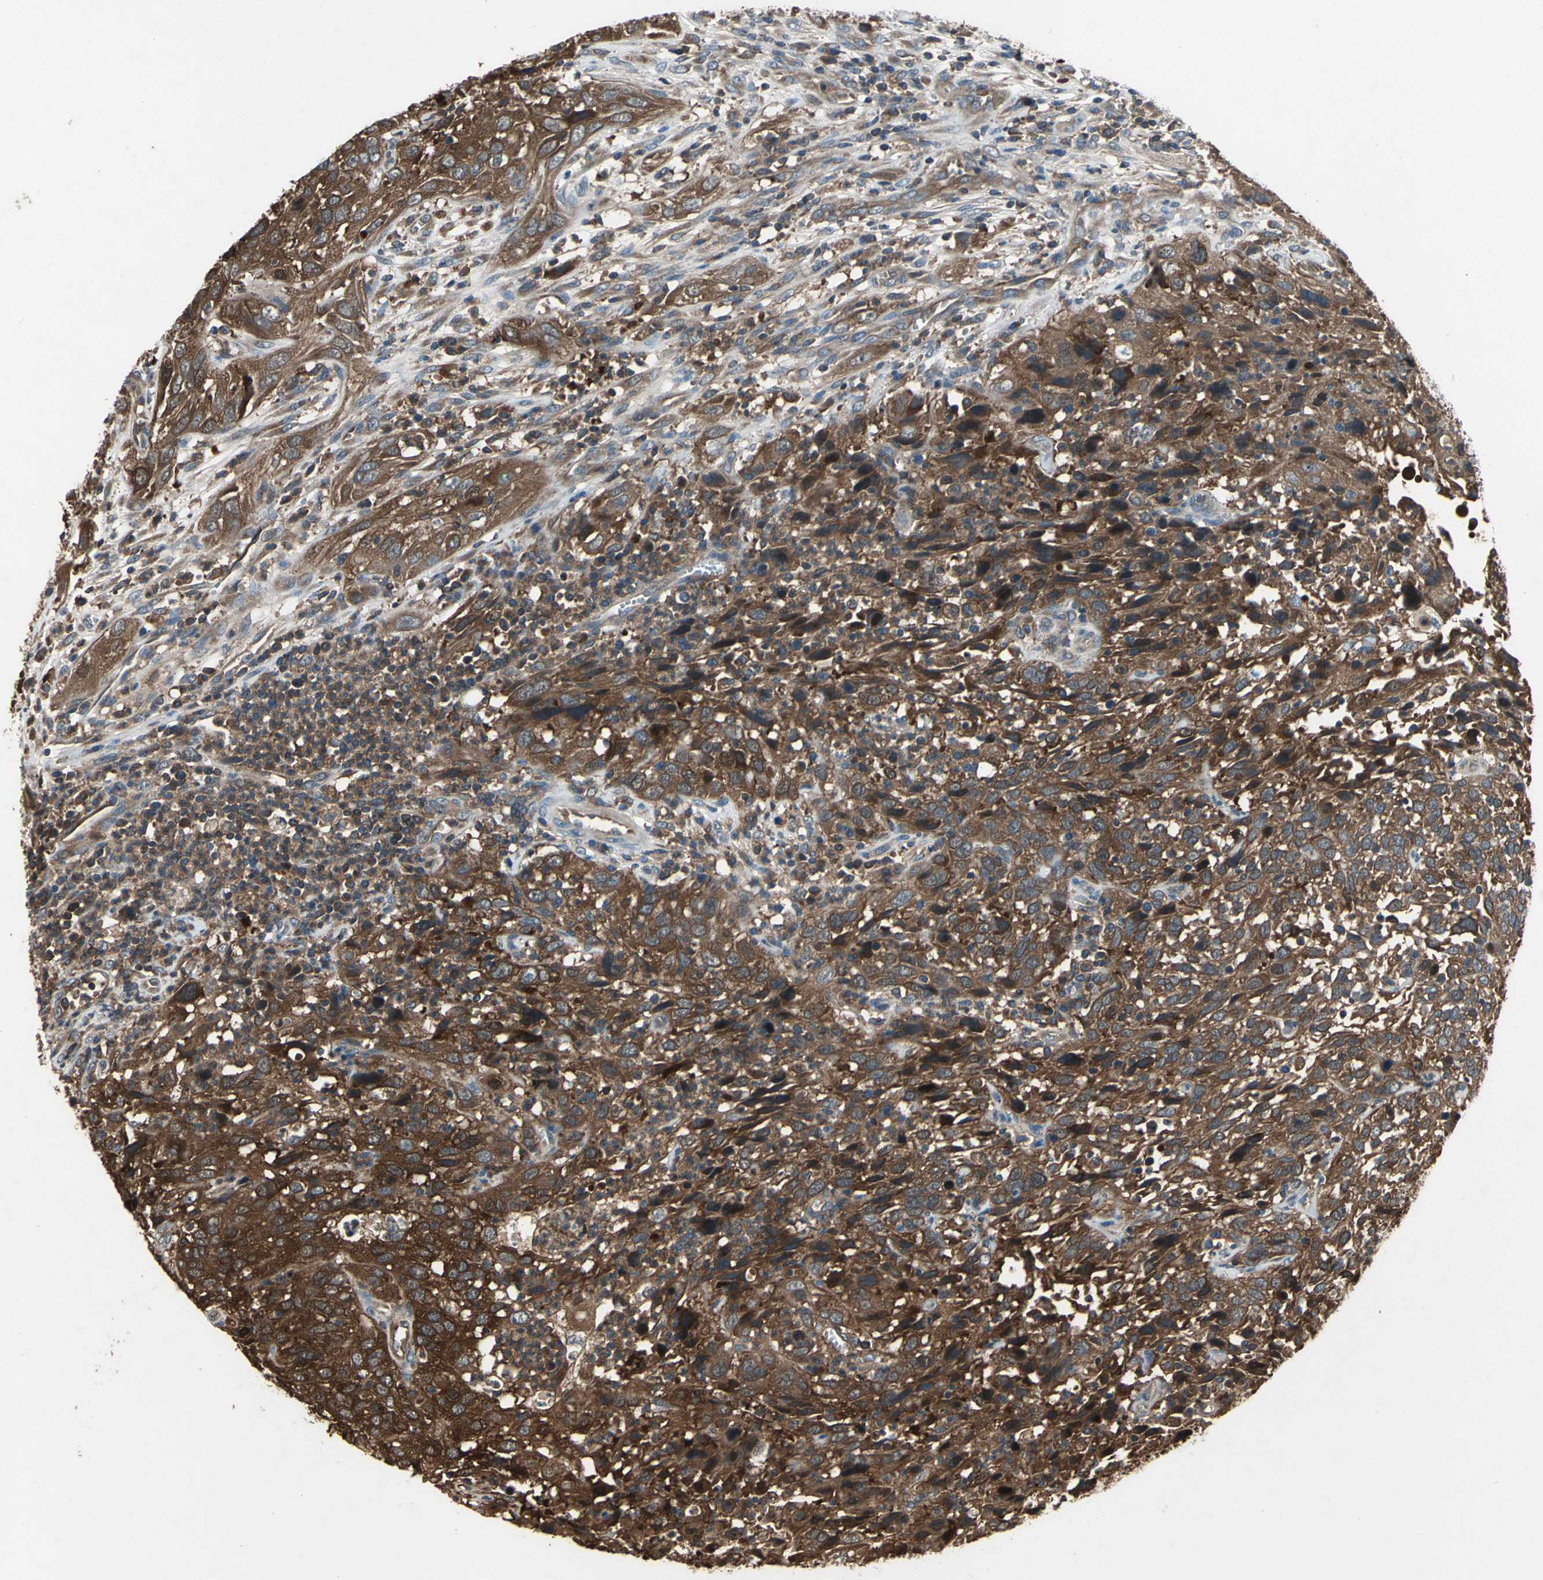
{"staining": {"intensity": "strong", "quantity": ">75%", "location": "cytoplasmic/membranous"}, "tissue": "cervical cancer", "cell_type": "Tumor cells", "image_type": "cancer", "snomed": [{"axis": "morphology", "description": "Squamous cell carcinoma, NOS"}, {"axis": "topography", "description": "Cervix"}], "caption": "A brown stain shows strong cytoplasmic/membranous expression of a protein in human cervical squamous cell carcinoma tumor cells. The protein is shown in brown color, while the nuclei are stained blue.", "gene": "CAPN1", "patient": {"sex": "female", "age": 32}}